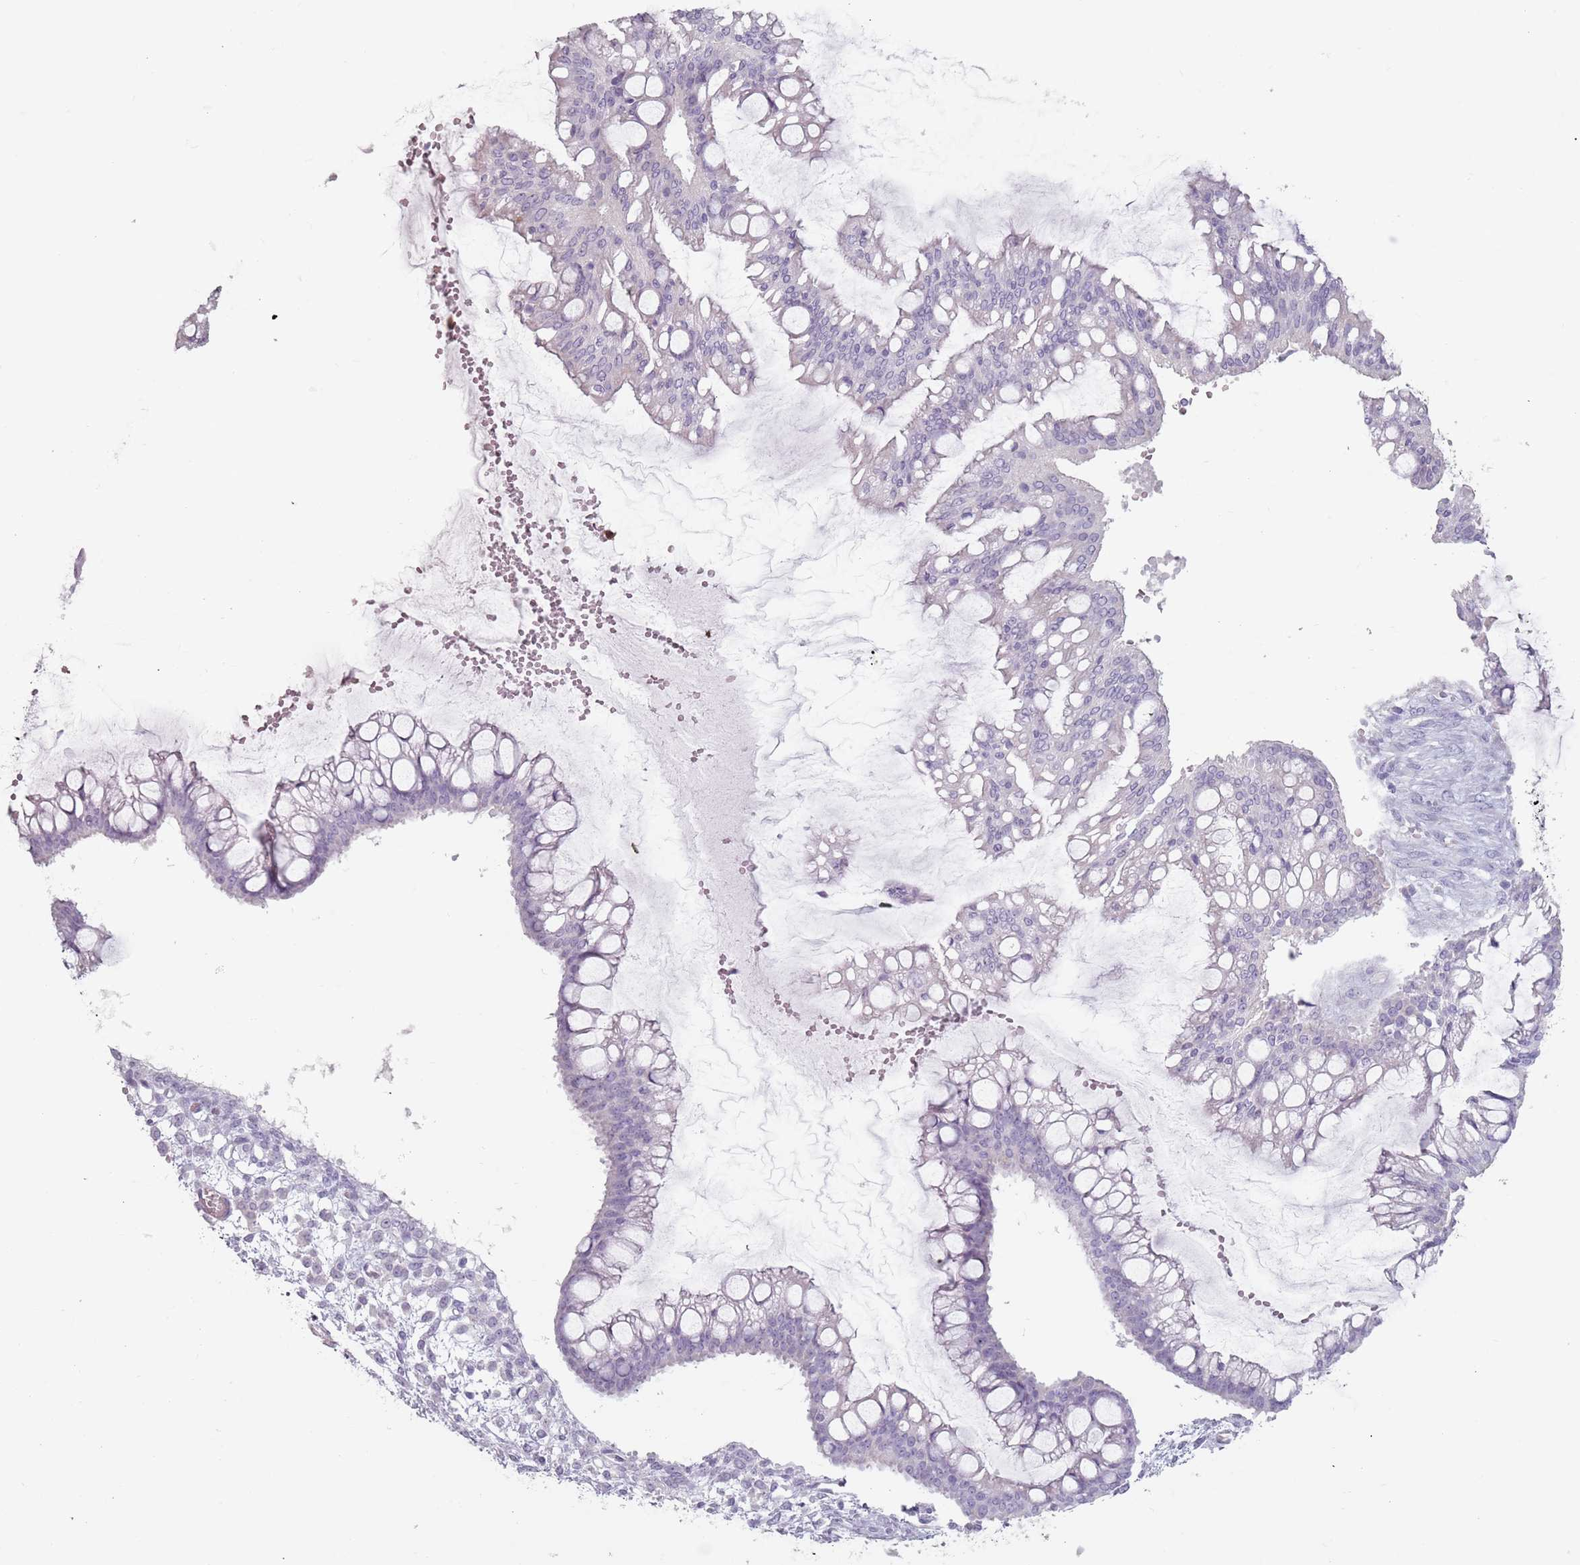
{"staining": {"intensity": "negative", "quantity": "none", "location": "none"}, "tissue": "ovarian cancer", "cell_type": "Tumor cells", "image_type": "cancer", "snomed": [{"axis": "morphology", "description": "Cystadenocarcinoma, mucinous, NOS"}, {"axis": "topography", "description": "Ovary"}], "caption": "Immunohistochemistry (IHC) of human mucinous cystadenocarcinoma (ovarian) demonstrates no staining in tumor cells.", "gene": "ZNF584", "patient": {"sex": "female", "age": 73}}